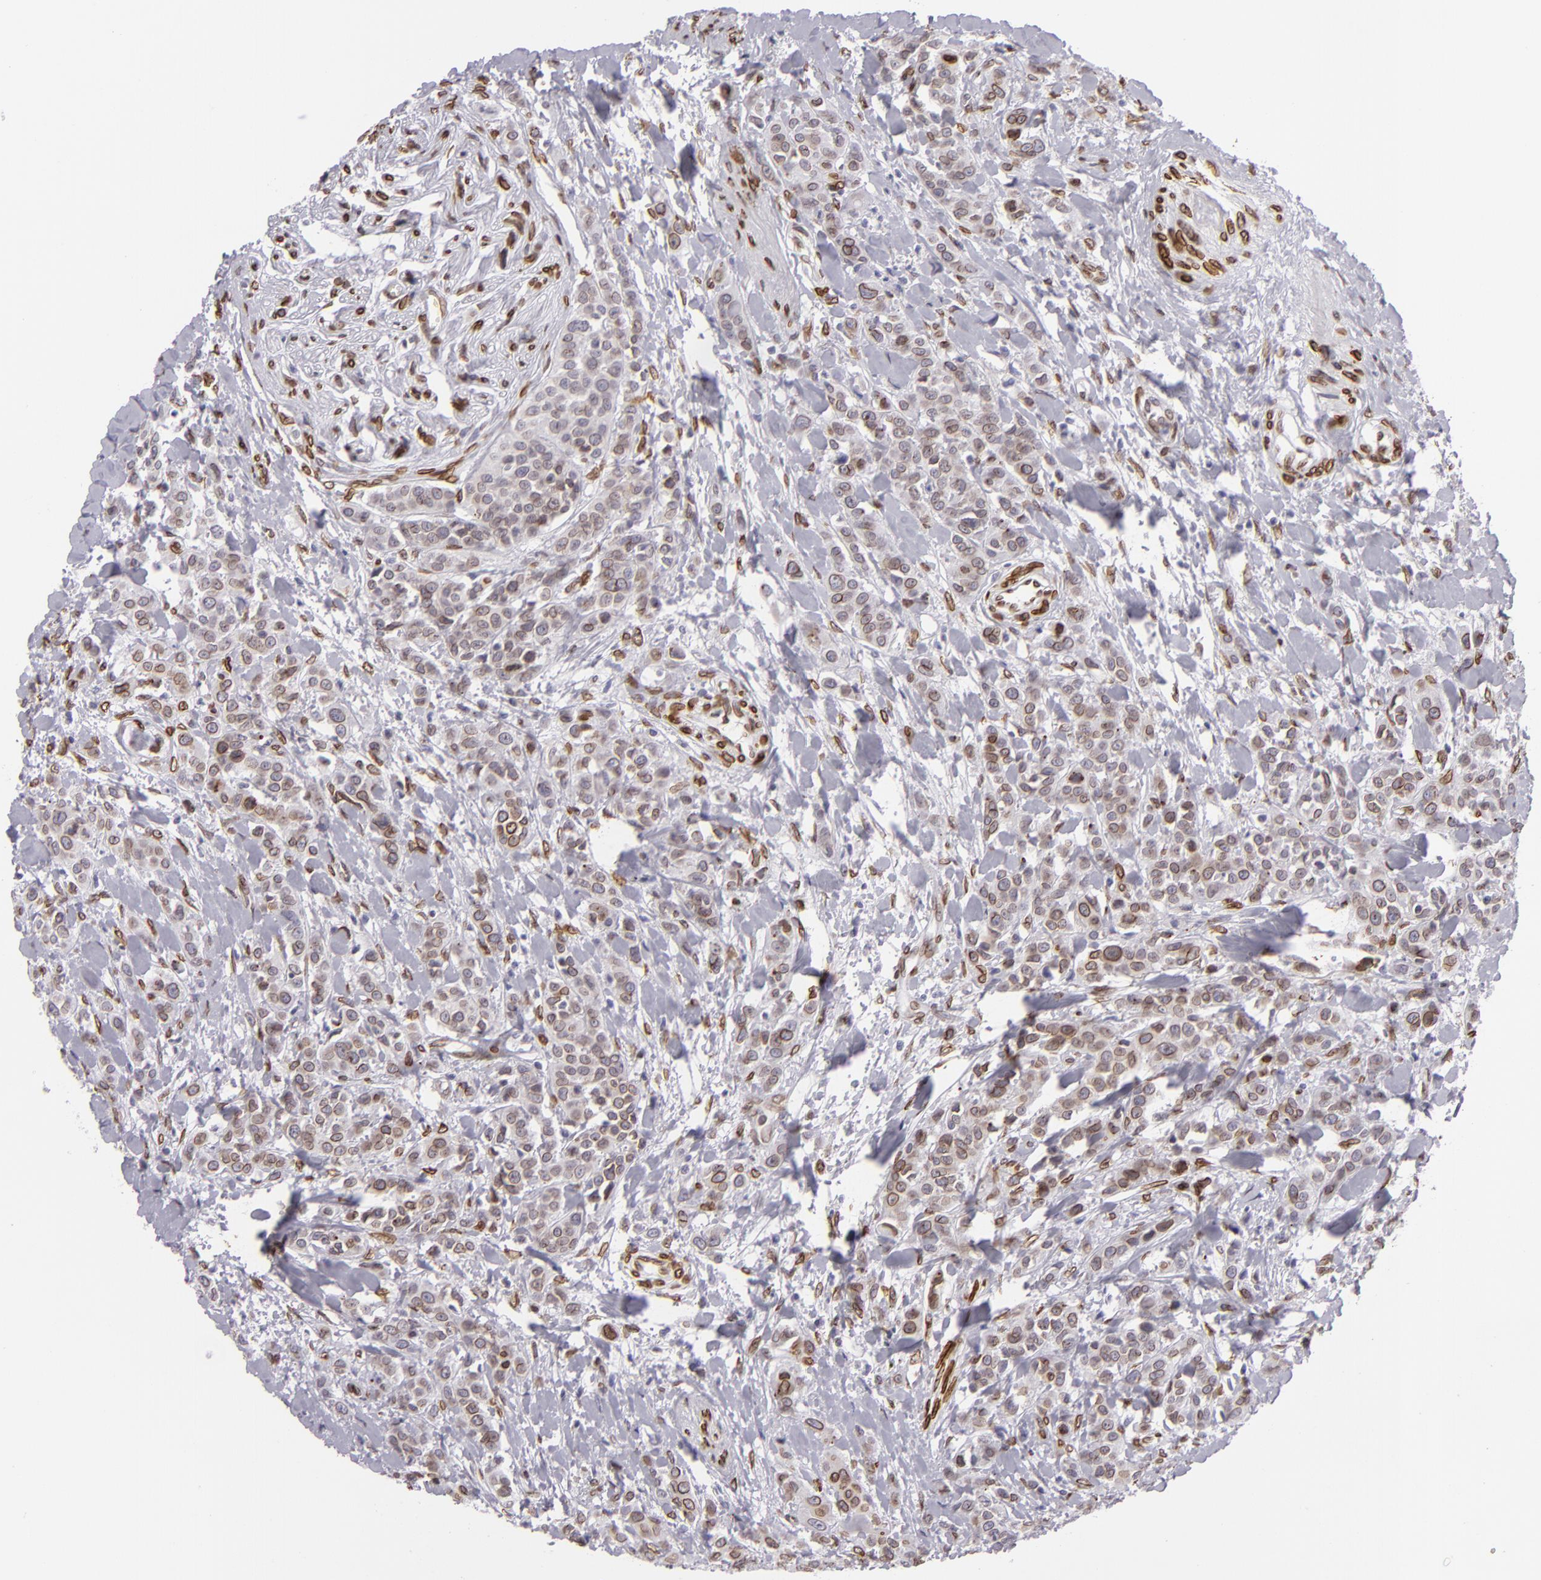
{"staining": {"intensity": "moderate", "quantity": ">75%", "location": "nuclear"}, "tissue": "urothelial cancer", "cell_type": "Tumor cells", "image_type": "cancer", "snomed": [{"axis": "morphology", "description": "Urothelial carcinoma, High grade"}, {"axis": "topography", "description": "Urinary bladder"}], "caption": "An image of high-grade urothelial carcinoma stained for a protein demonstrates moderate nuclear brown staining in tumor cells. (DAB (3,3'-diaminobenzidine) IHC with brightfield microscopy, high magnification).", "gene": "EMD", "patient": {"sex": "male", "age": 56}}